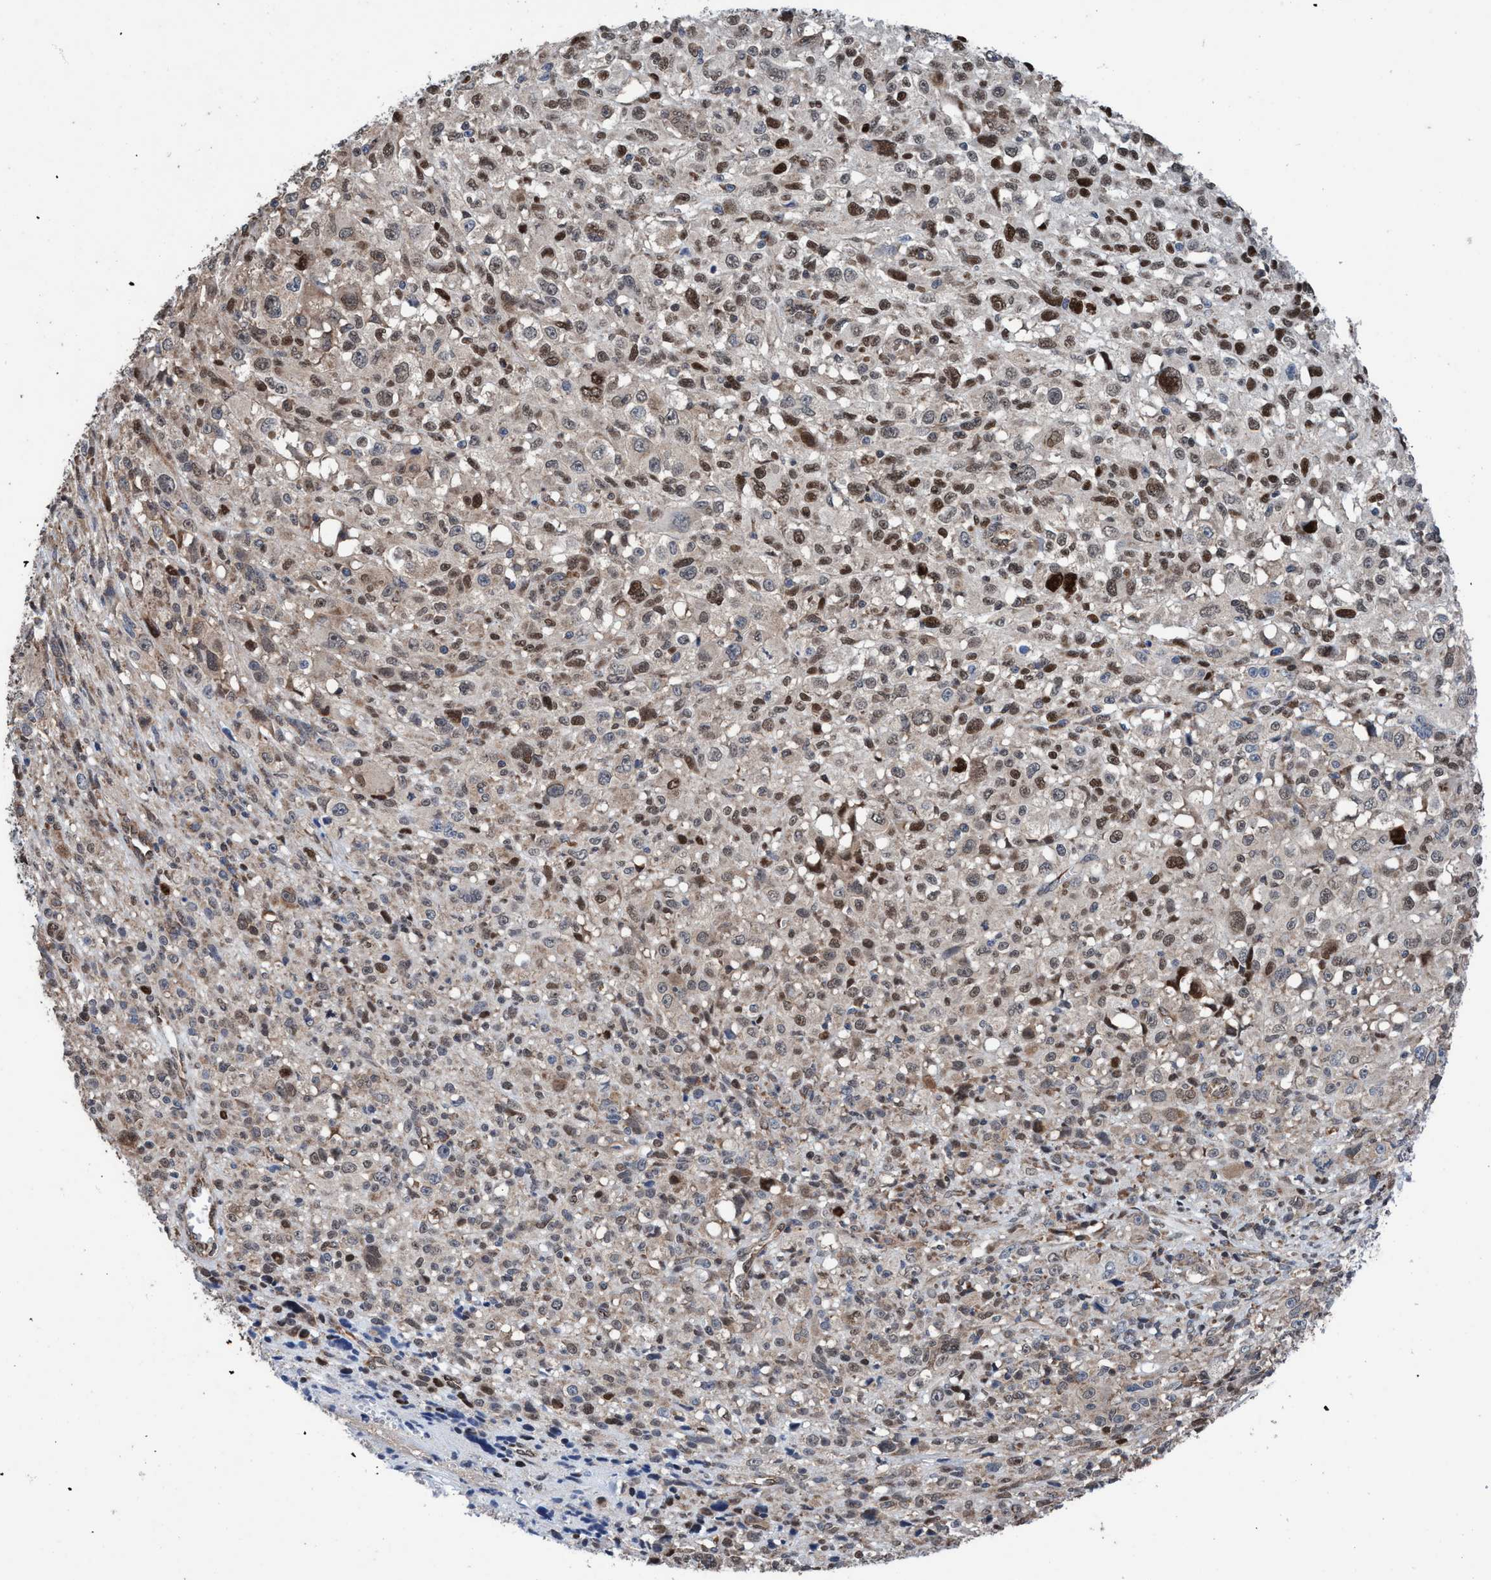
{"staining": {"intensity": "moderate", "quantity": "25%-75%", "location": "cytoplasmic/membranous,nuclear"}, "tissue": "melanoma", "cell_type": "Tumor cells", "image_type": "cancer", "snomed": [{"axis": "morphology", "description": "Malignant melanoma, NOS"}, {"axis": "topography", "description": "Skin"}], "caption": "Protein expression analysis of human malignant melanoma reveals moderate cytoplasmic/membranous and nuclear positivity in approximately 25%-75% of tumor cells. The staining was performed using DAB (3,3'-diaminobenzidine) to visualize the protein expression in brown, while the nuclei were stained in blue with hematoxylin (Magnification: 20x).", "gene": "METAP2", "patient": {"sex": "female", "age": 55}}